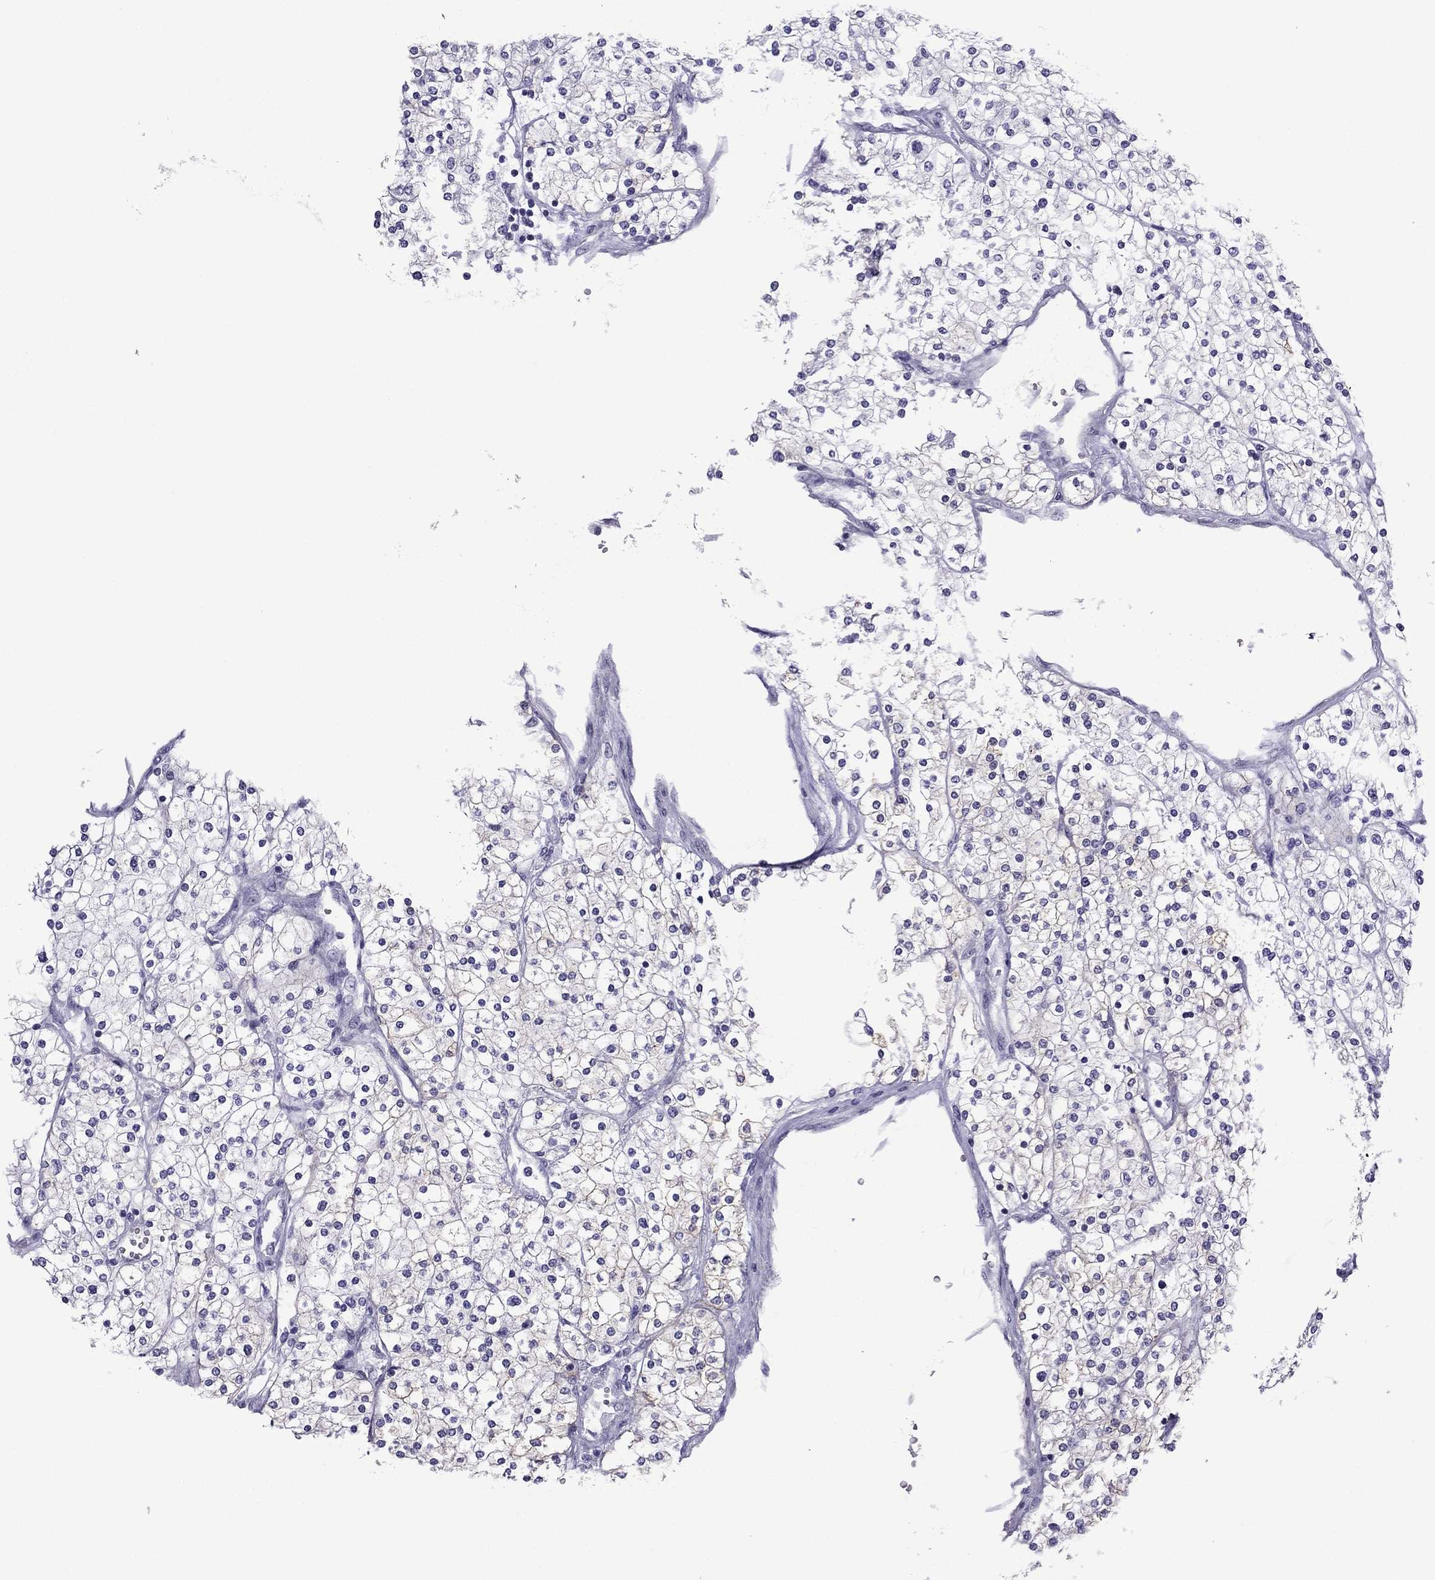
{"staining": {"intensity": "negative", "quantity": "none", "location": "none"}, "tissue": "renal cancer", "cell_type": "Tumor cells", "image_type": "cancer", "snomed": [{"axis": "morphology", "description": "Adenocarcinoma, NOS"}, {"axis": "topography", "description": "Kidney"}], "caption": "Human renal adenocarcinoma stained for a protein using immunohistochemistry exhibits no staining in tumor cells.", "gene": "ZNF646", "patient": {"sex": "male", "age": 80}}